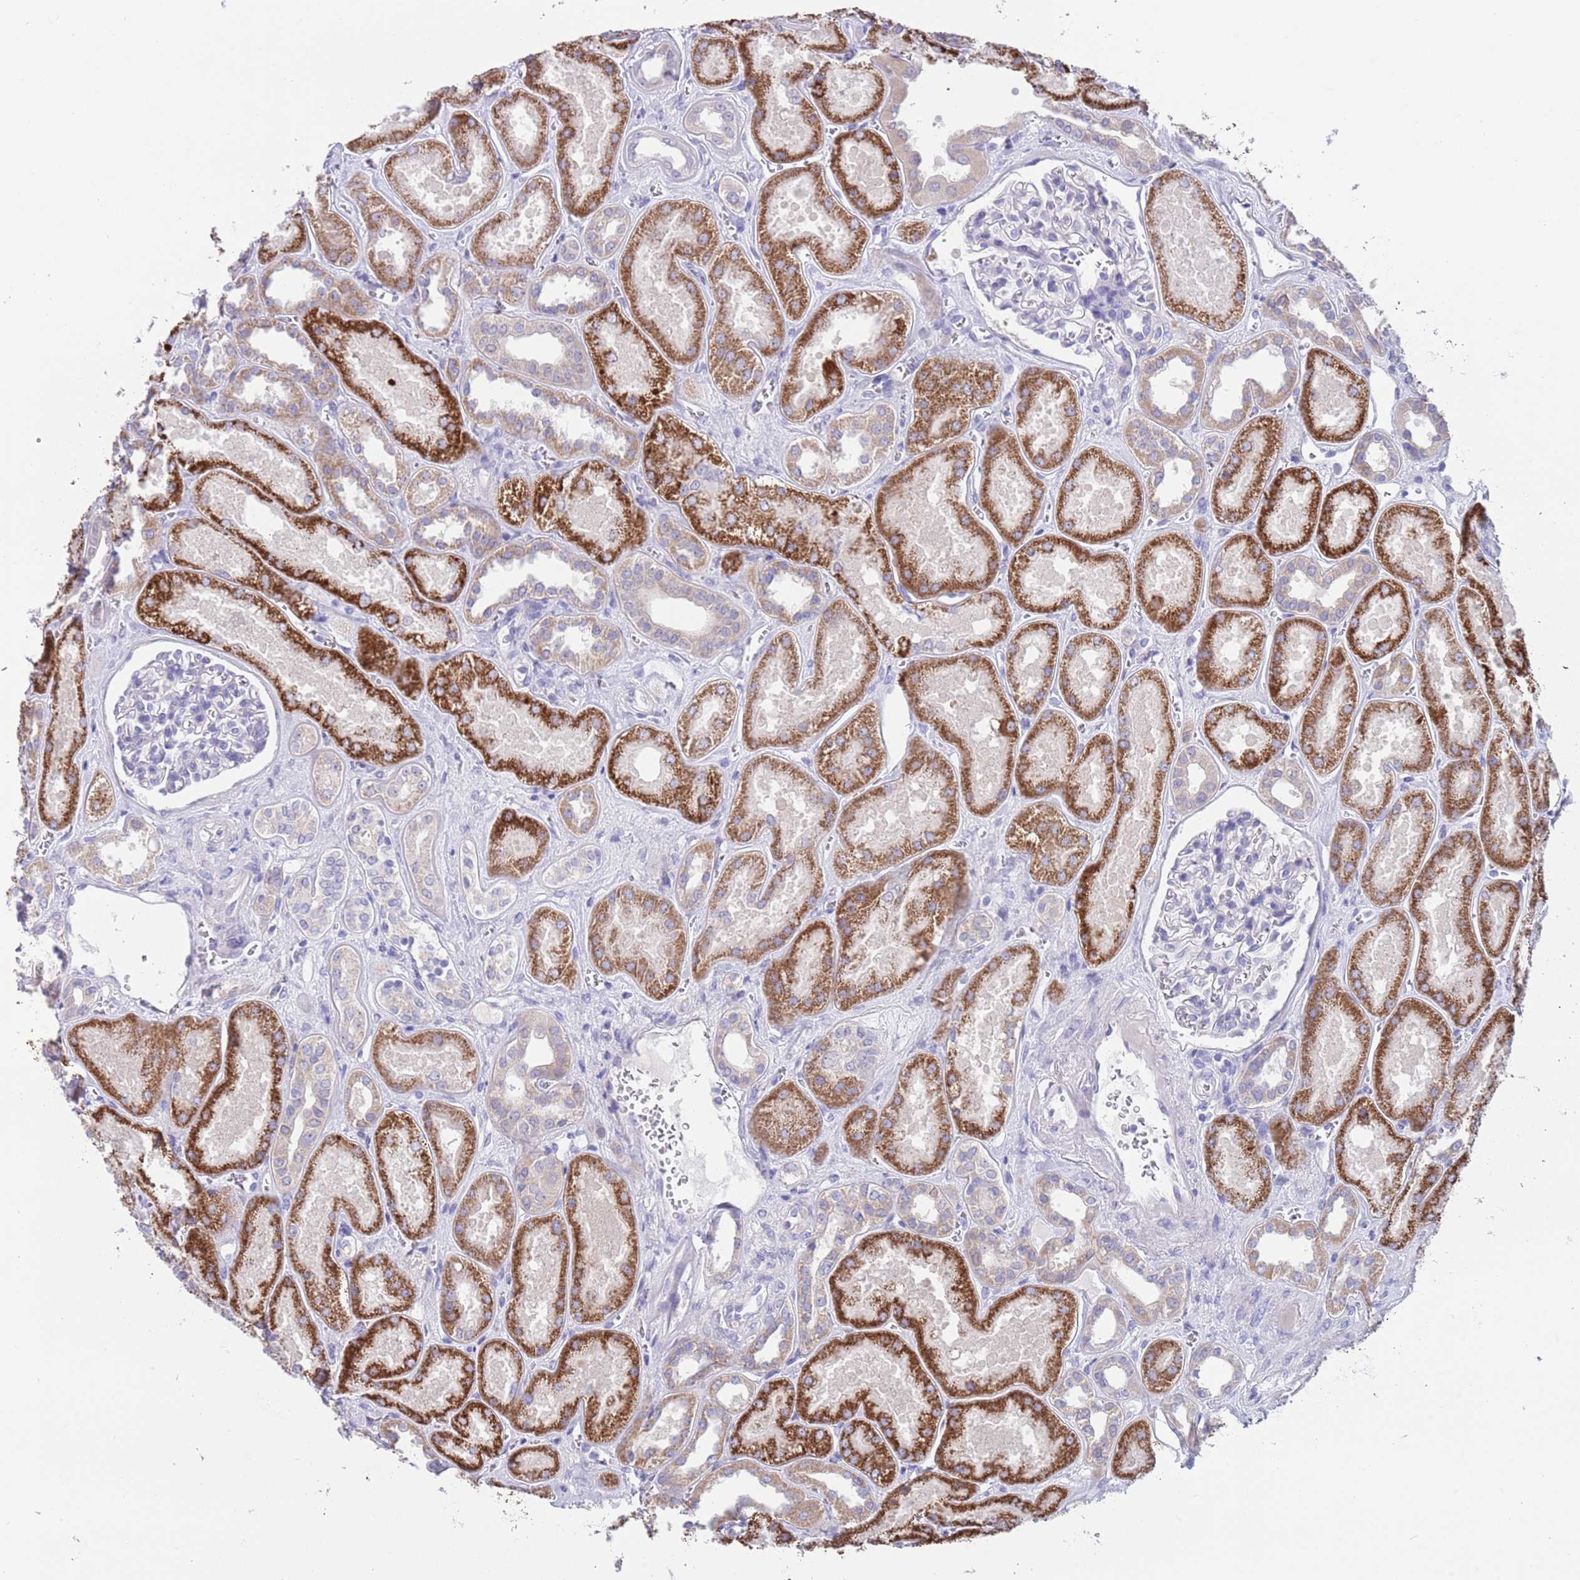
{"staining": {"intensity": "negative", "quantity": "none", "location": "none"}, "tissue": "kidney", "cell_type": "Cells in glomeruli", "image_type": "normal", "snomed": [{"axis": "morphology", "description": "Normal tissue, NOS"}, {"axis": "morphology", "description": "Adenocarcinoma, NOS"}, {"axis": "topography", "description": "Kidney"}], "caption": "Immunohistochemical staining of benign human kidney shows no significant expression in cells in glomeruli. Brightfield microscopy of immunohistochemistry stained with DAB (3,3'-diaminobenzidine) (brown) and hematoxylin (blue), captured at high magnification.", "gene": "SPIRE2", "patient": {"sex": "female", "age": 68}}